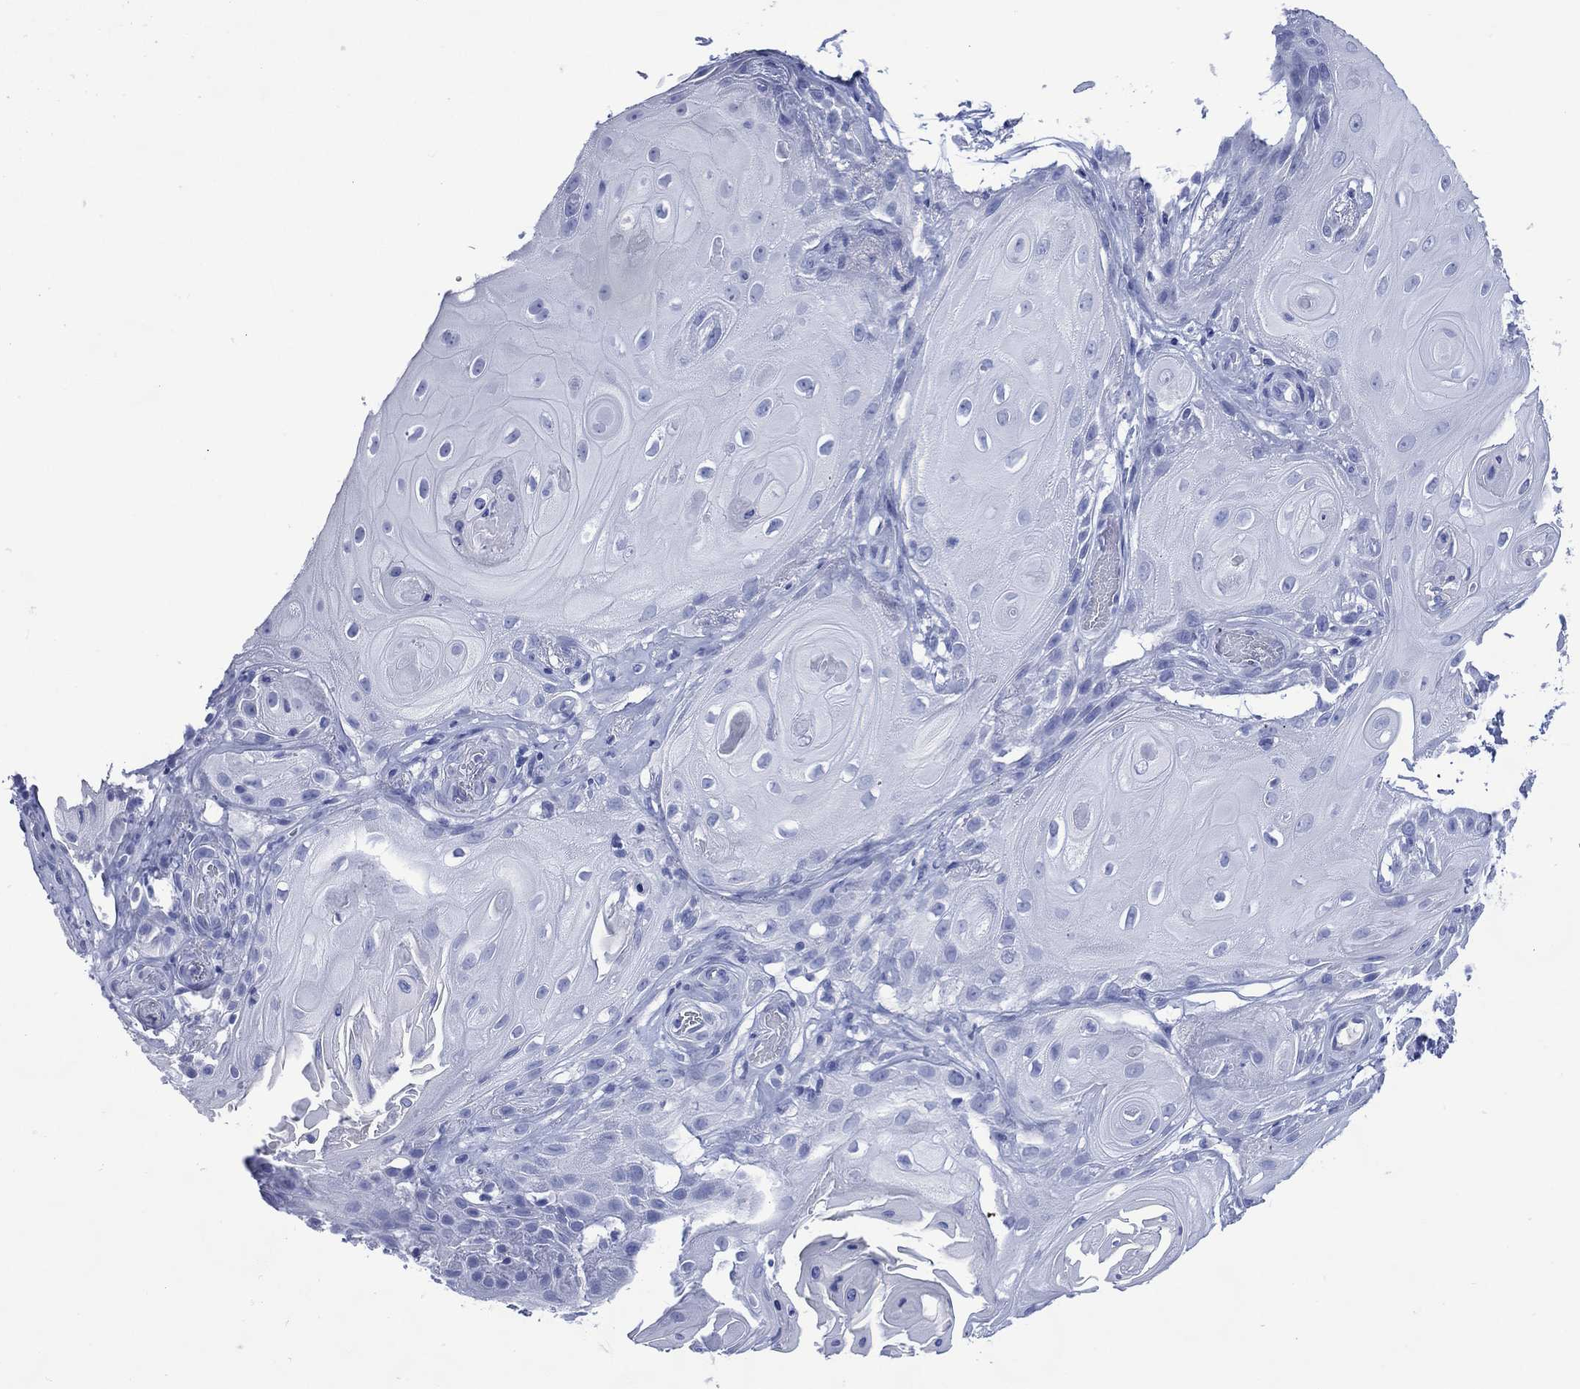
{"staining": {"intensity": "negative", "quantity": "none", "location": "none"}, "tissue": "skin cancer", "cell_type": "Tumor cells", "image_type": "cancer", "snomed": [{"axis": "morphology", "description": "Squamous cell carcinoma, NOS"}, {"axis": "topography", "description": "Skin"}], "caption": "Immunohistochemistry of human squamous cell carcinoma (skin) exhibits no positivity in tumor cells.", "gene": "SHCBP1L", "patient": {"sex": "male", "age": 62}}